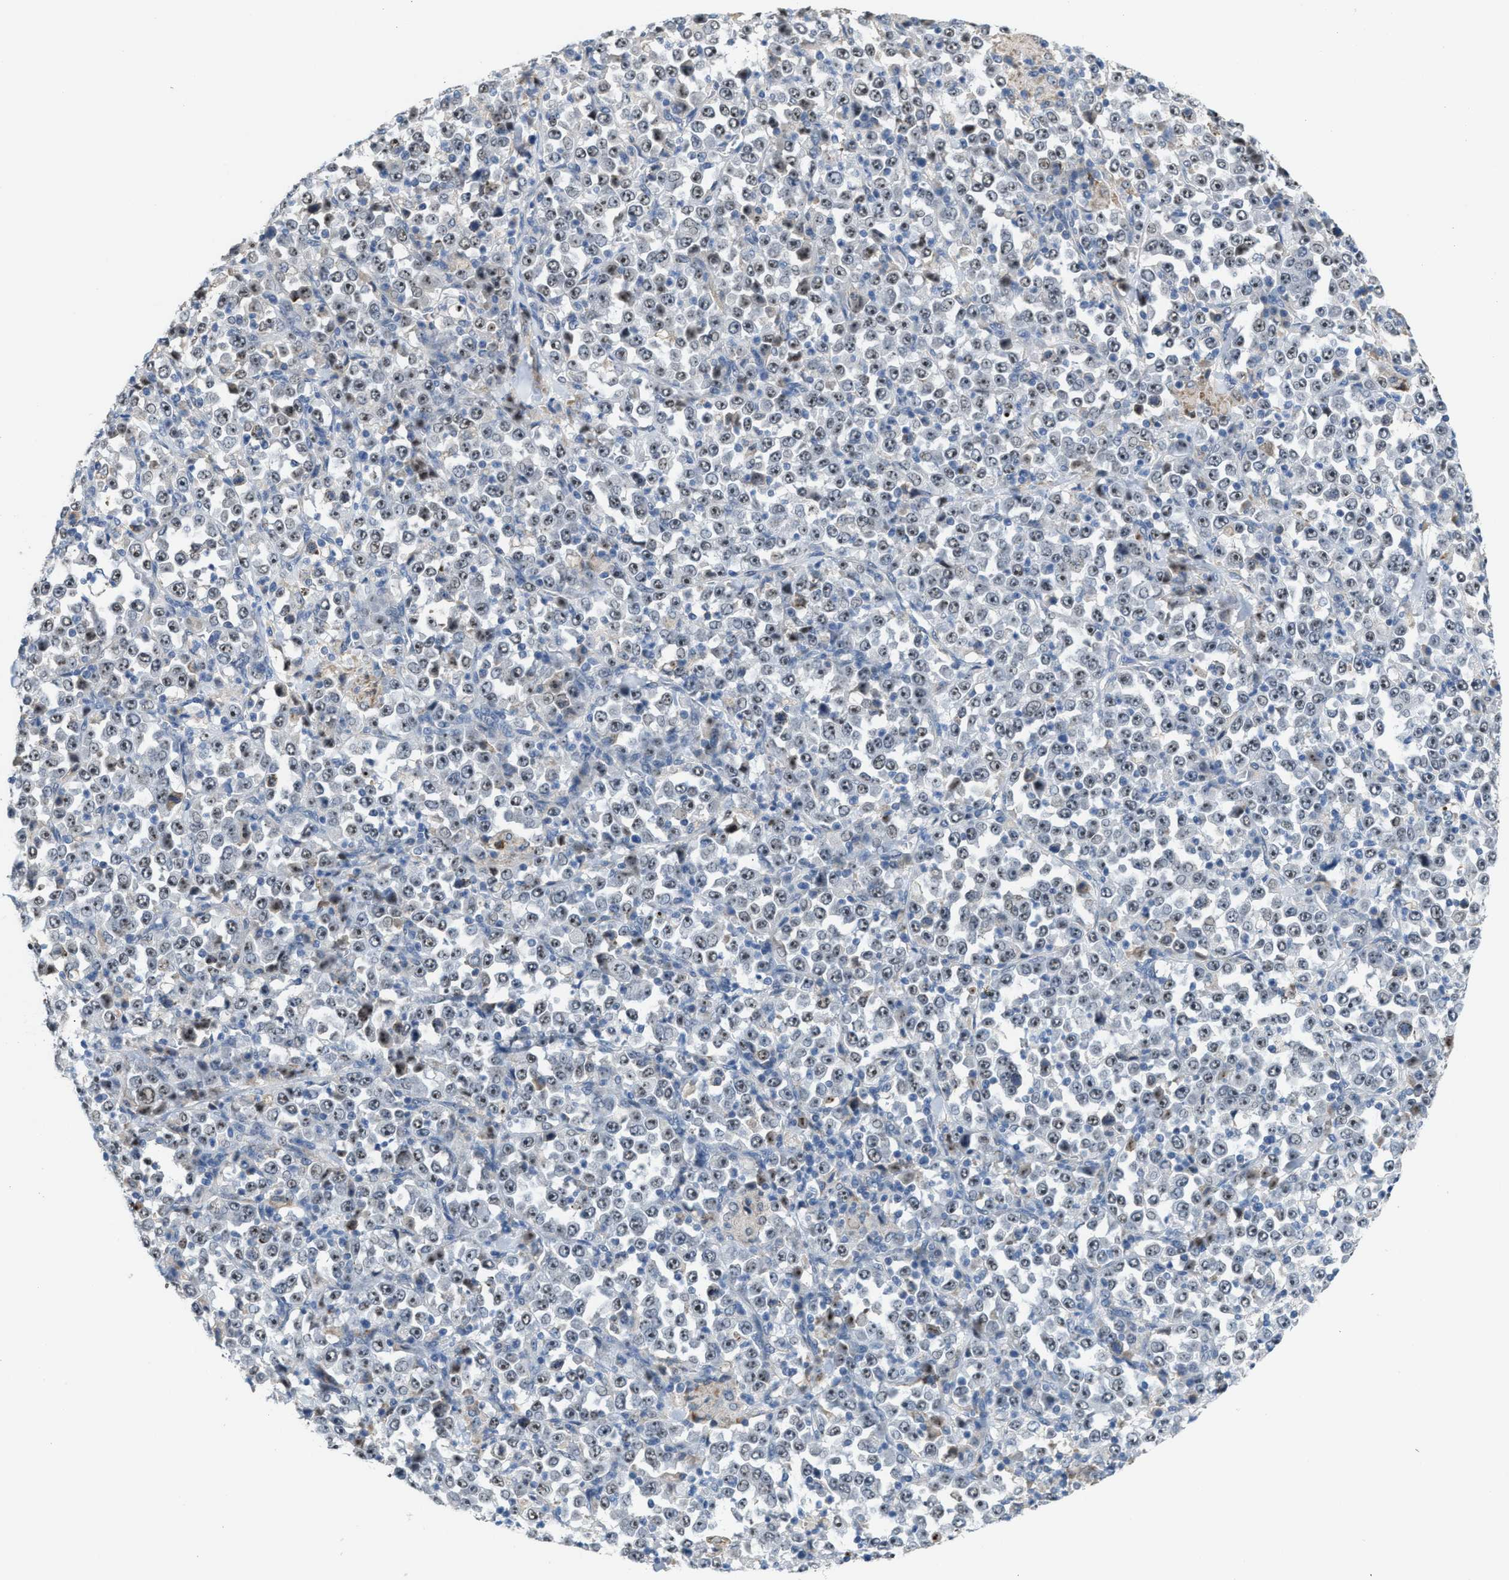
{"staining": {"intensity": "weak", "quantity": "25%-75%", "location": "nuclear"}, "tissue": "stomach cancer", "cell_type": "Tumor cells", "image_type": "cancer", "snomed": [{"axis": "morphology", "description": "Normal tissue, NOS"}, {"axis": "morphology", "description": "Adenocarcinoma, NOS"}, {"axis": "topography", "description": "Stomach, upper"}, {"axis": "topography", "description": "Stomach"}], "caption": "Brown immunohistochemical staining in adenocarcinoma (stomach) reveals weak nuclear staining in about 25%-75% of tumor cells. Immunohistochemistry stains the protein of interest in brown and the nuclei are stained blue.", "gene": "ZNF783", "patient": {"sex": "male", "age": 59}}